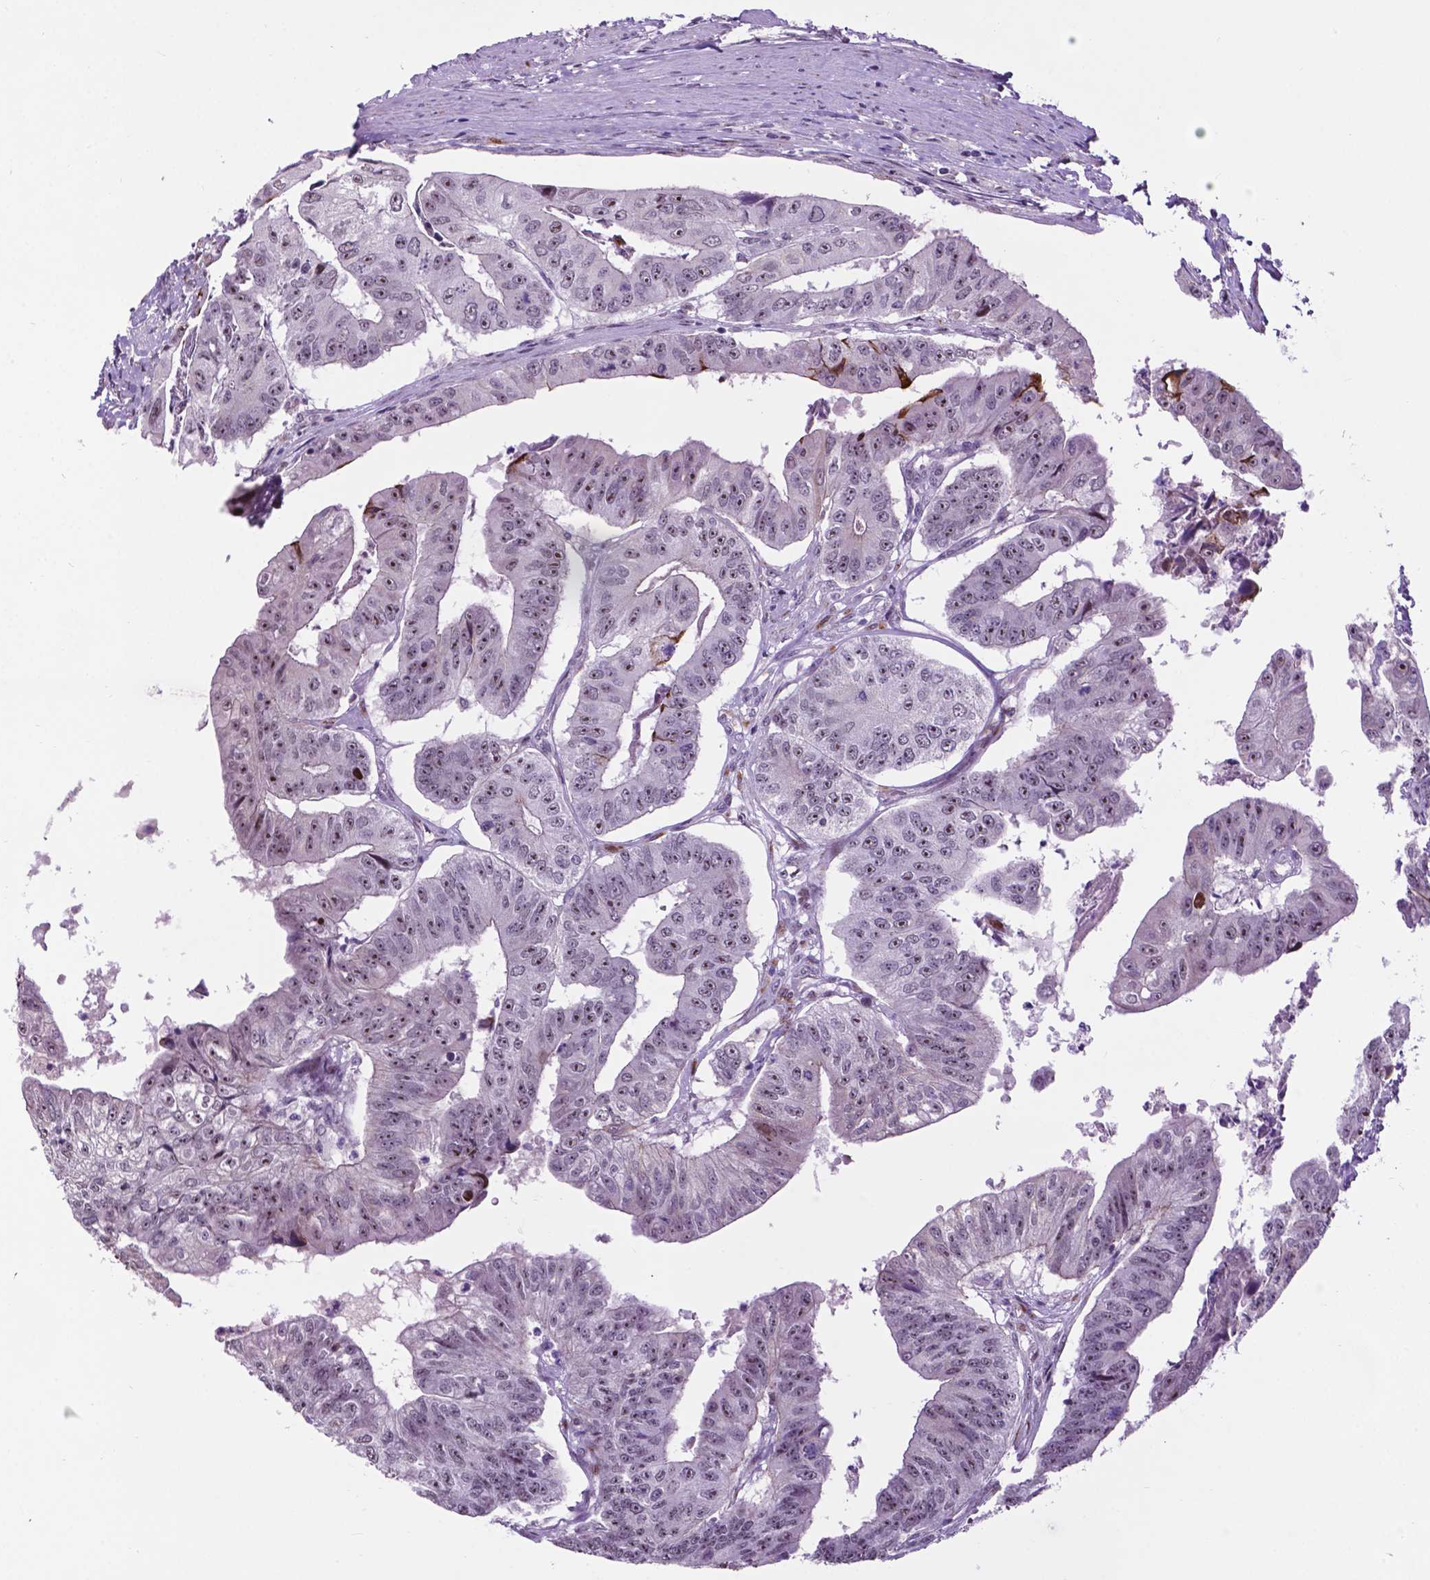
{"staining": {"intensity": "weak", "quantity": "<25%", "location": "nuclear"}, "tissue": "colorectal cancer", "cell_type": "Tumor cells", "image_type": "cancer", "snomed": [{"axis": "morphology", "description": "Adenocarcinoma, NOS"}, {"axis": "topography", "description": "Colon"}], "caption": "Immunohistochemistry (IHC) of human colorectal cancer (adenocarcinoma) displays no positivity in tumor cells. Nuclei are stained in blue.", "gene": "SMAD3", "patient": {"sex": "female", "age": 67}}